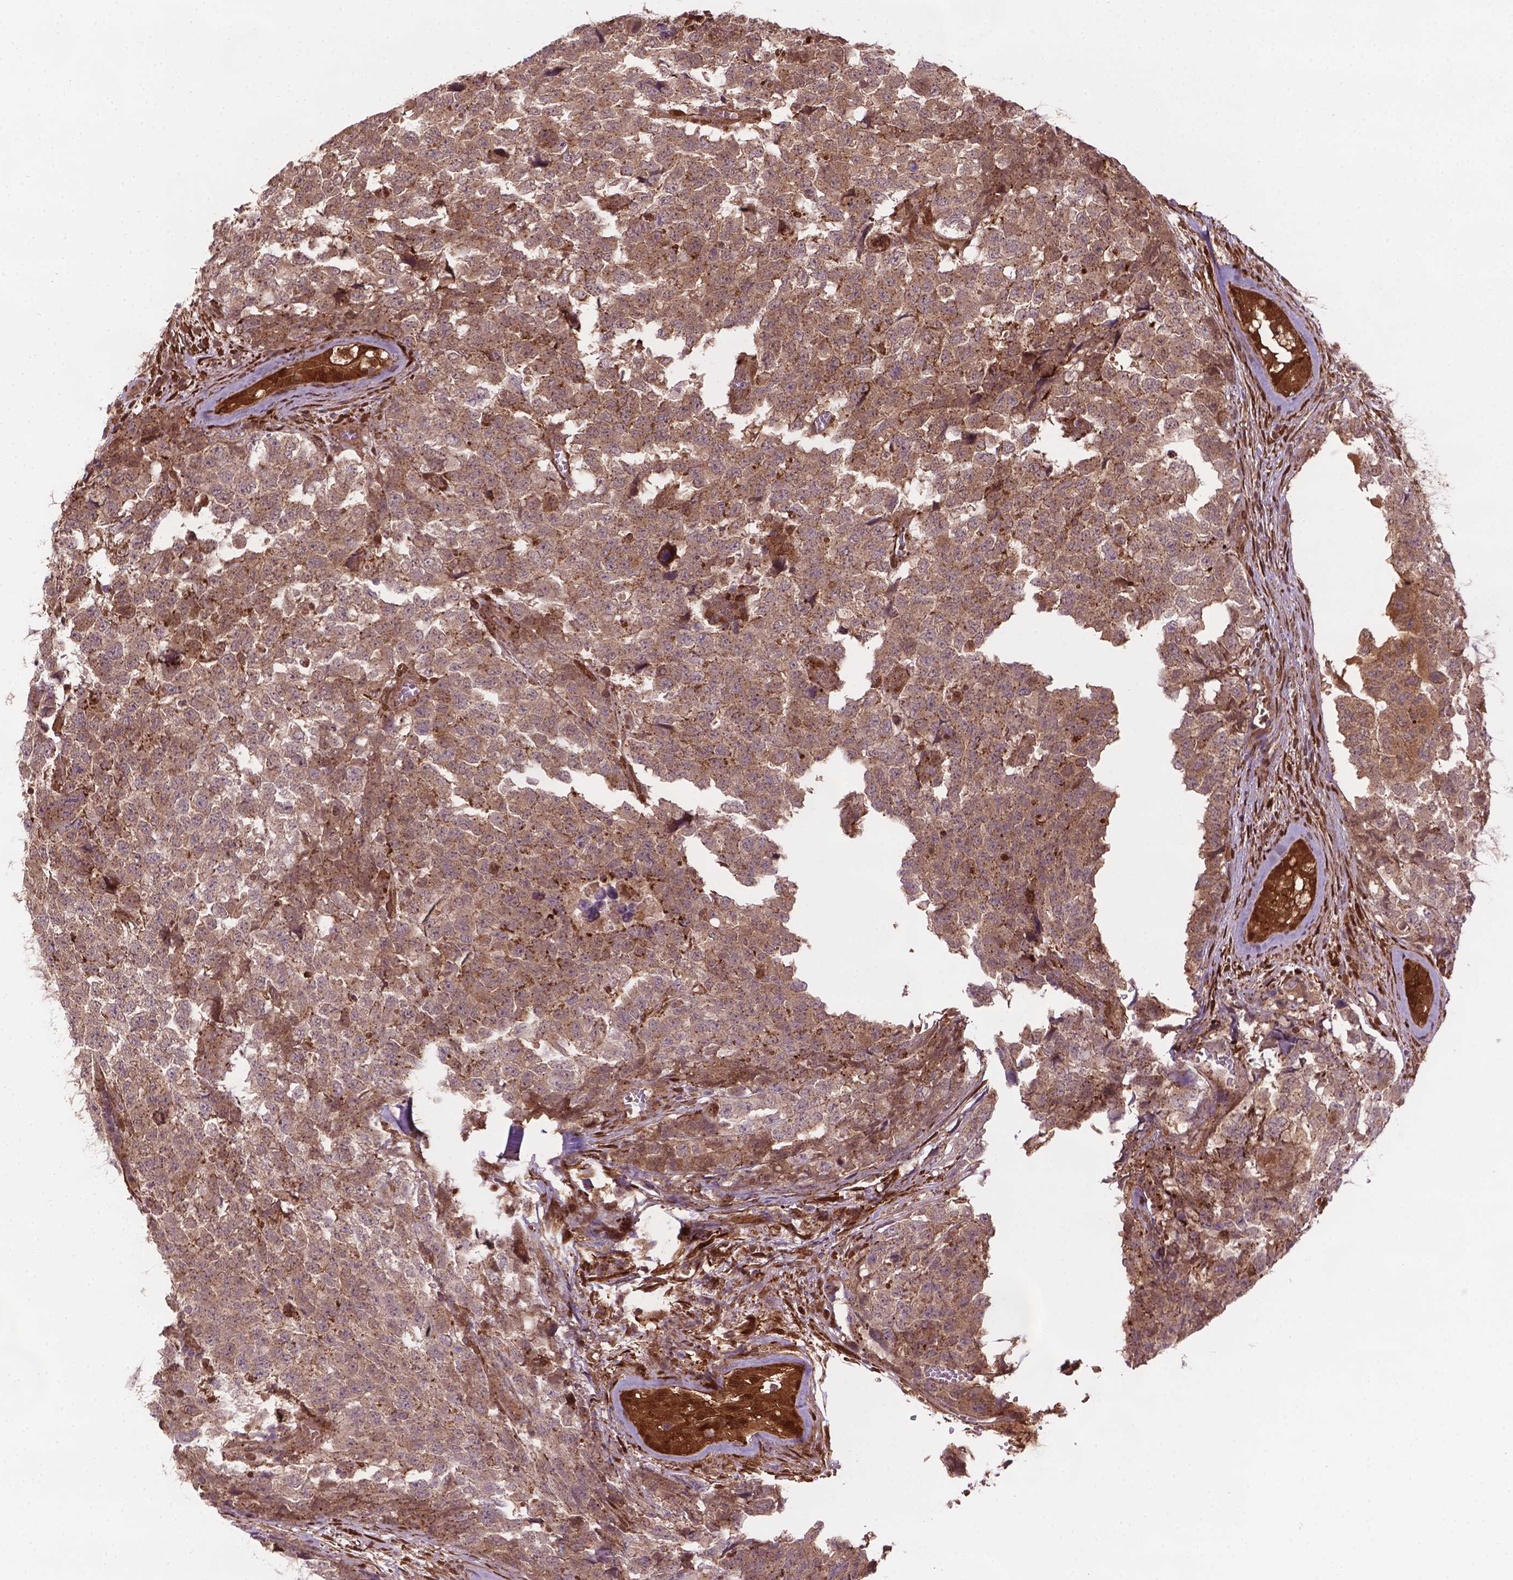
{"staining": {"intensity": "moderate", "quantity": "<25%", "location": "cytoplasmic/membranous,nuclear"}, "tissue": "testis cancer", "cell_type": "Tumor cells", "image_type": "cancer", "snomed": [{"axis": "morphology", "description": "Carcinoma, Embryonal, NOS"}, {"axis": "topography", "description": "Testis"}], "caption": "Immunohistochemistry (DAB (3,3'-diaminobenzidine)) staining of human embryonal carcinoma (testis) exhibits moderate cytoplasmic/membranous and nuclear protein positivity in about <25% of tumor cells.", "gene": "PLIN3", "patient": {"sex": "male", "age": 23}}